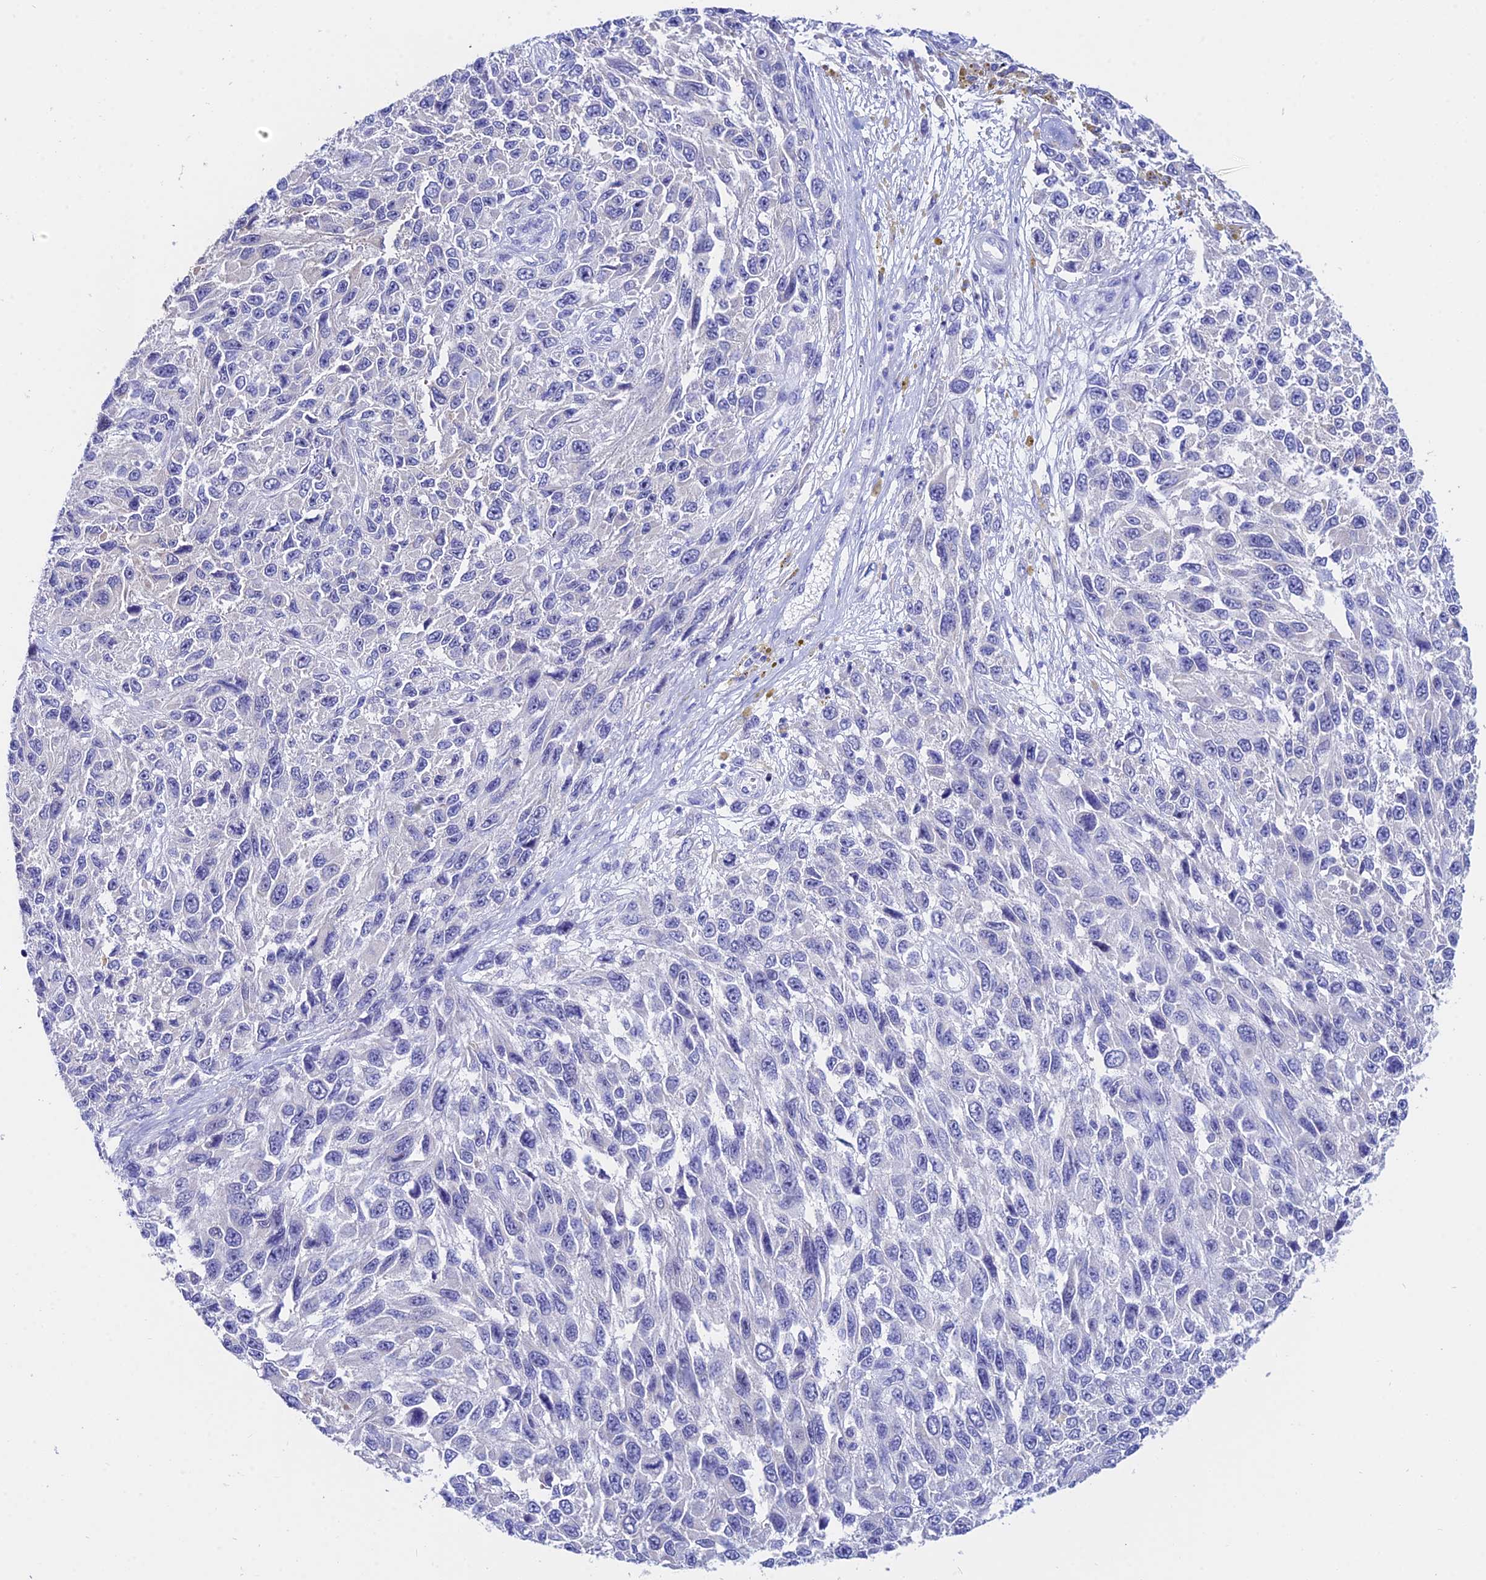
{"staining": {"intensity": "negative", "quantity": "none", "location": "none"}, "tissue": "melanoma", "cell_type": "Tumor cells", "image_type": "cancer", "snomed": [{"axis": "morphology", "description": "Malignant melanoma, NOS"}, {"axis": "topography", "description": "Skin"}], "caption": "Malignant melanoma stained for a protein using immunohistochemistry demonstrates no positivity tumor cells.", "gene": "CEP41", "patient": {"sex": "female", "age": 96}}